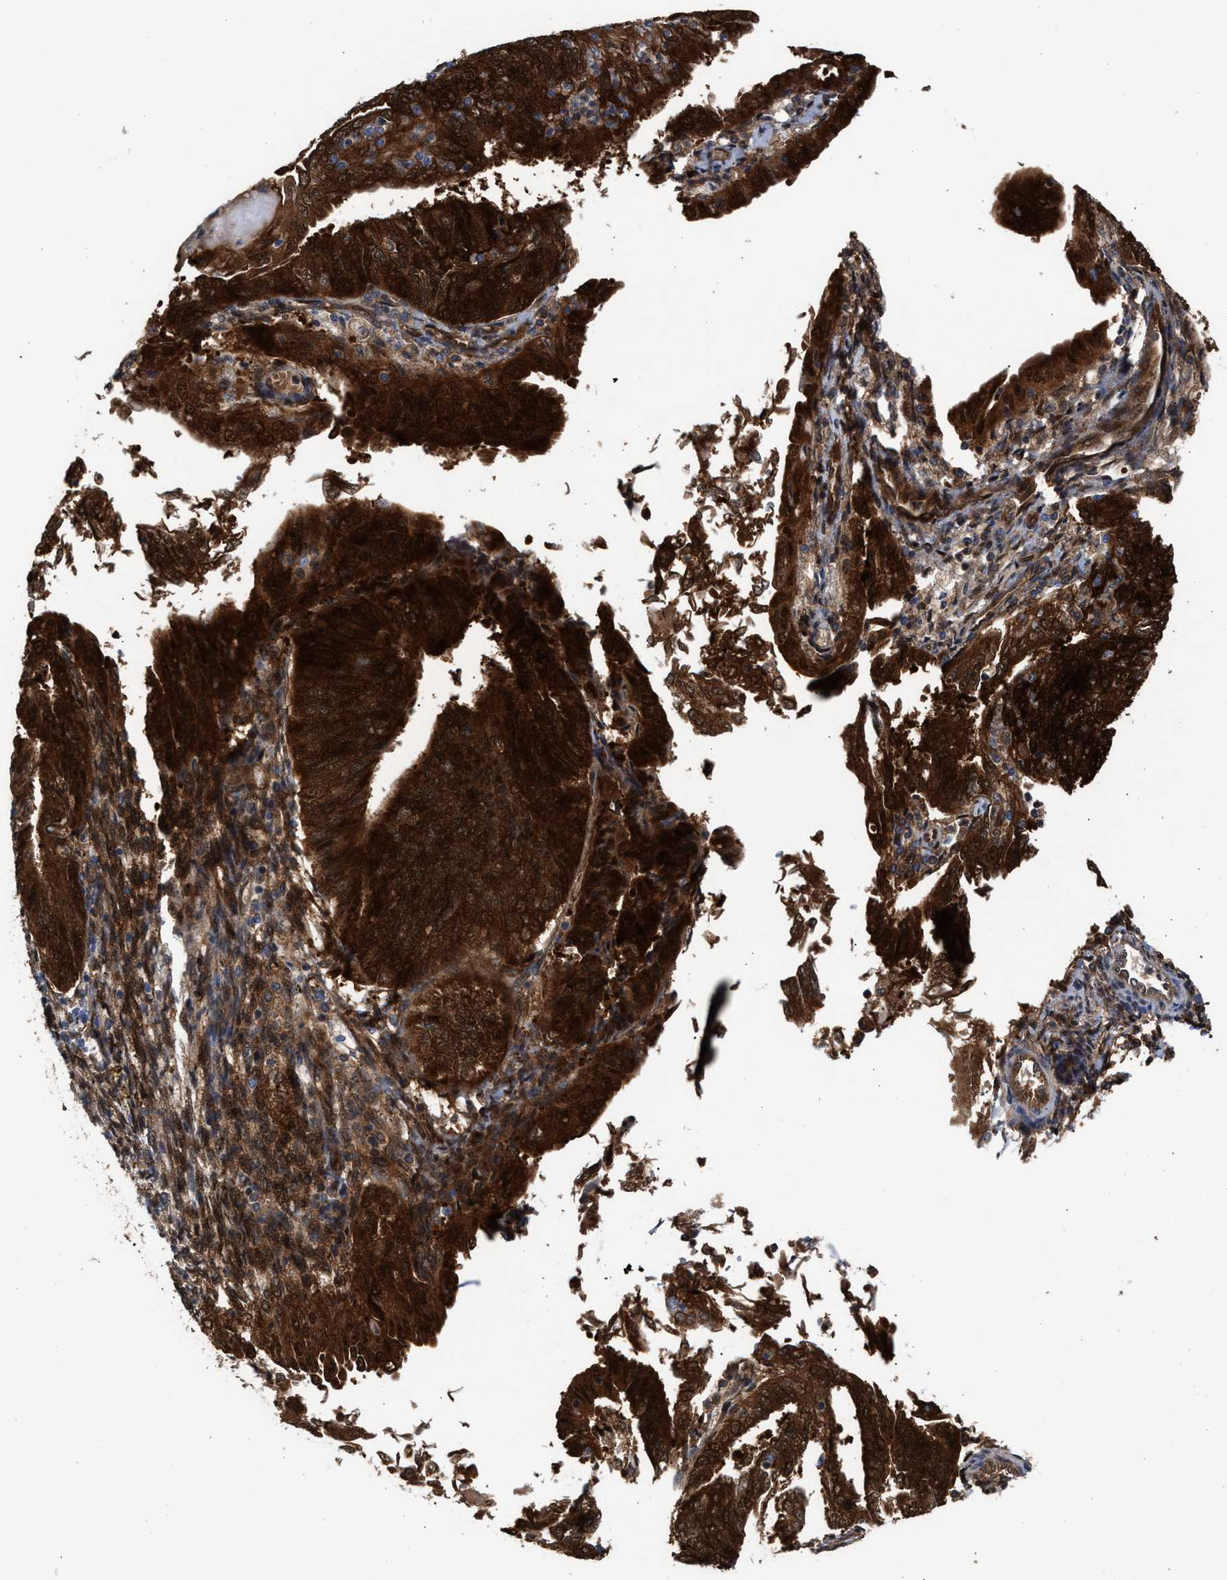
{"staining": {"intensity": "strong", "quantity": ">75%", "location": "cytoplasmic/membranous,nuclear"}, "tissue": "endometrial cancer", "cell_type": "Tumor cells", "image_type": "cancer", "snomed": [{"axis": "morphology", "description": "Adenocarcinoma, NOS"}, {"axis": "topography", "description": "Endometrium"}], "caption": "Endometrial cancer (adenocarcinoma) stained with DAB immunohistochemistry (IHC) demonstrates high levels of strong cytoplasmic/membranous and nuclear expression in approximately >75% of tumor cells.", "gene": "TP53I3", "patient": {"sex": "female", "age": 58}}